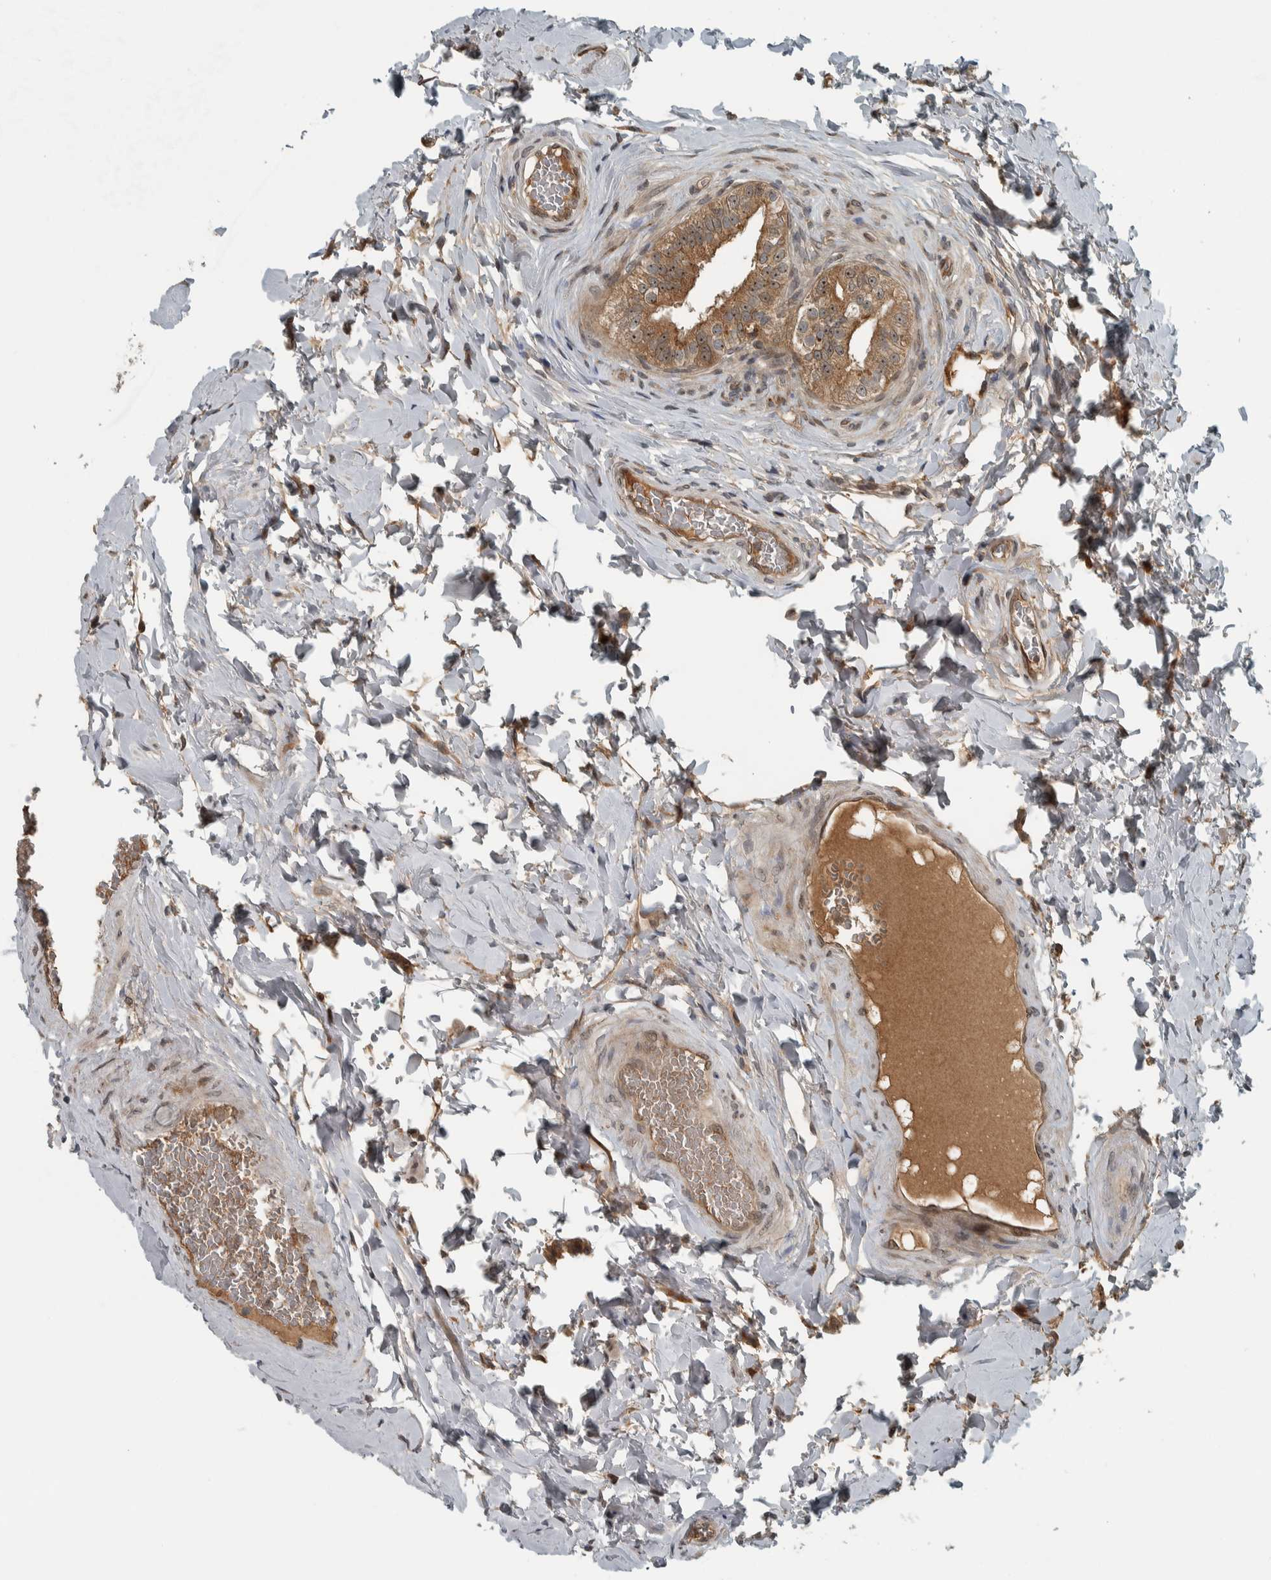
{"staining": {"intensity": "moderate", "quantity": ">75%", "location": "cytoplasmic/membranous,nuclear"}, "tissue": "epididymis", "cell_type": "Glandular cells", "image_type": "normal", "snomed": [{"axis": "morphology", "description": "Normal tissue, NOS"}, {"axis": "topography", "description": "Testis"}, {"axis": "topography", "description": "Epididymis"}], "caption": "This photomicrograph shows unremarkable epididymis stained with immunohistochemistry to label a protein in brown. The cytoplasmic/membranous,nuclear of glandular cells show moderate positivity for the protein. Nuclei are counter-stained blue.", "gene": "XPO5", "patient": {"sex": "male", "age": 36}}